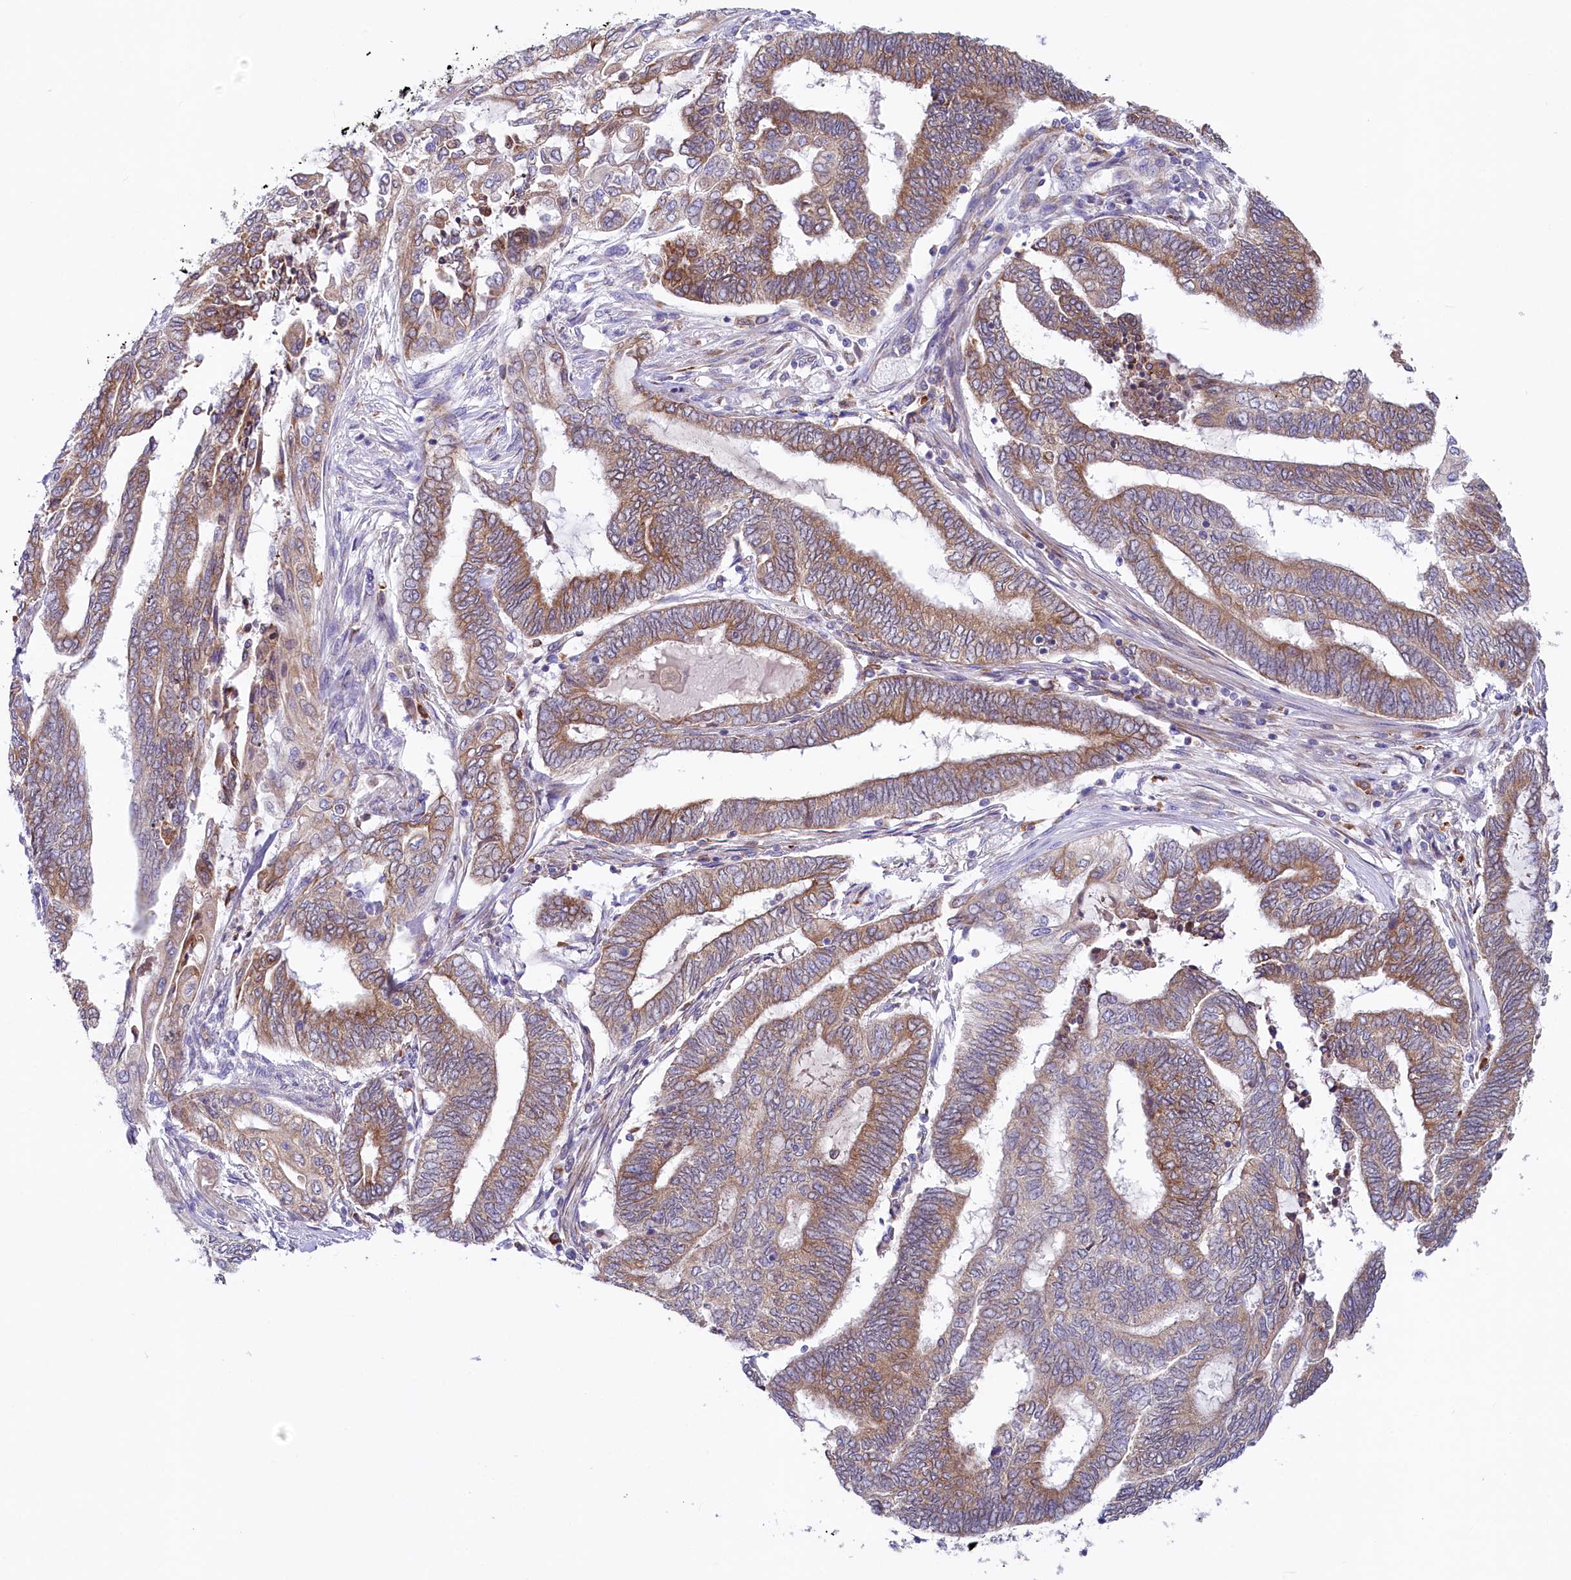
{"staining": {"intensity": "moderate", "quantity": ">75%", "location": "cytoplasmic/membranous"}, "tissue": "endometrial cancer", "cell_type": "Tumor cells", "image_type": "cancer", "snomed": [{"axis": "morphology", "description": "Adenocarcinoma, NOS"}, {"axis": "topography", "description": "Uterus"}, {"axis": "topography", "description": "Endometrium"}], "caption": "About >75% of tumor cells in human endometrial cancer (adenocarcinoma) exhibit moderate cytoplasmic/membranous protein positivity as visualized by brown immunohistochemical staining.", "gene": "CHID1", "patient": {"sex": "female", "age": 70}}